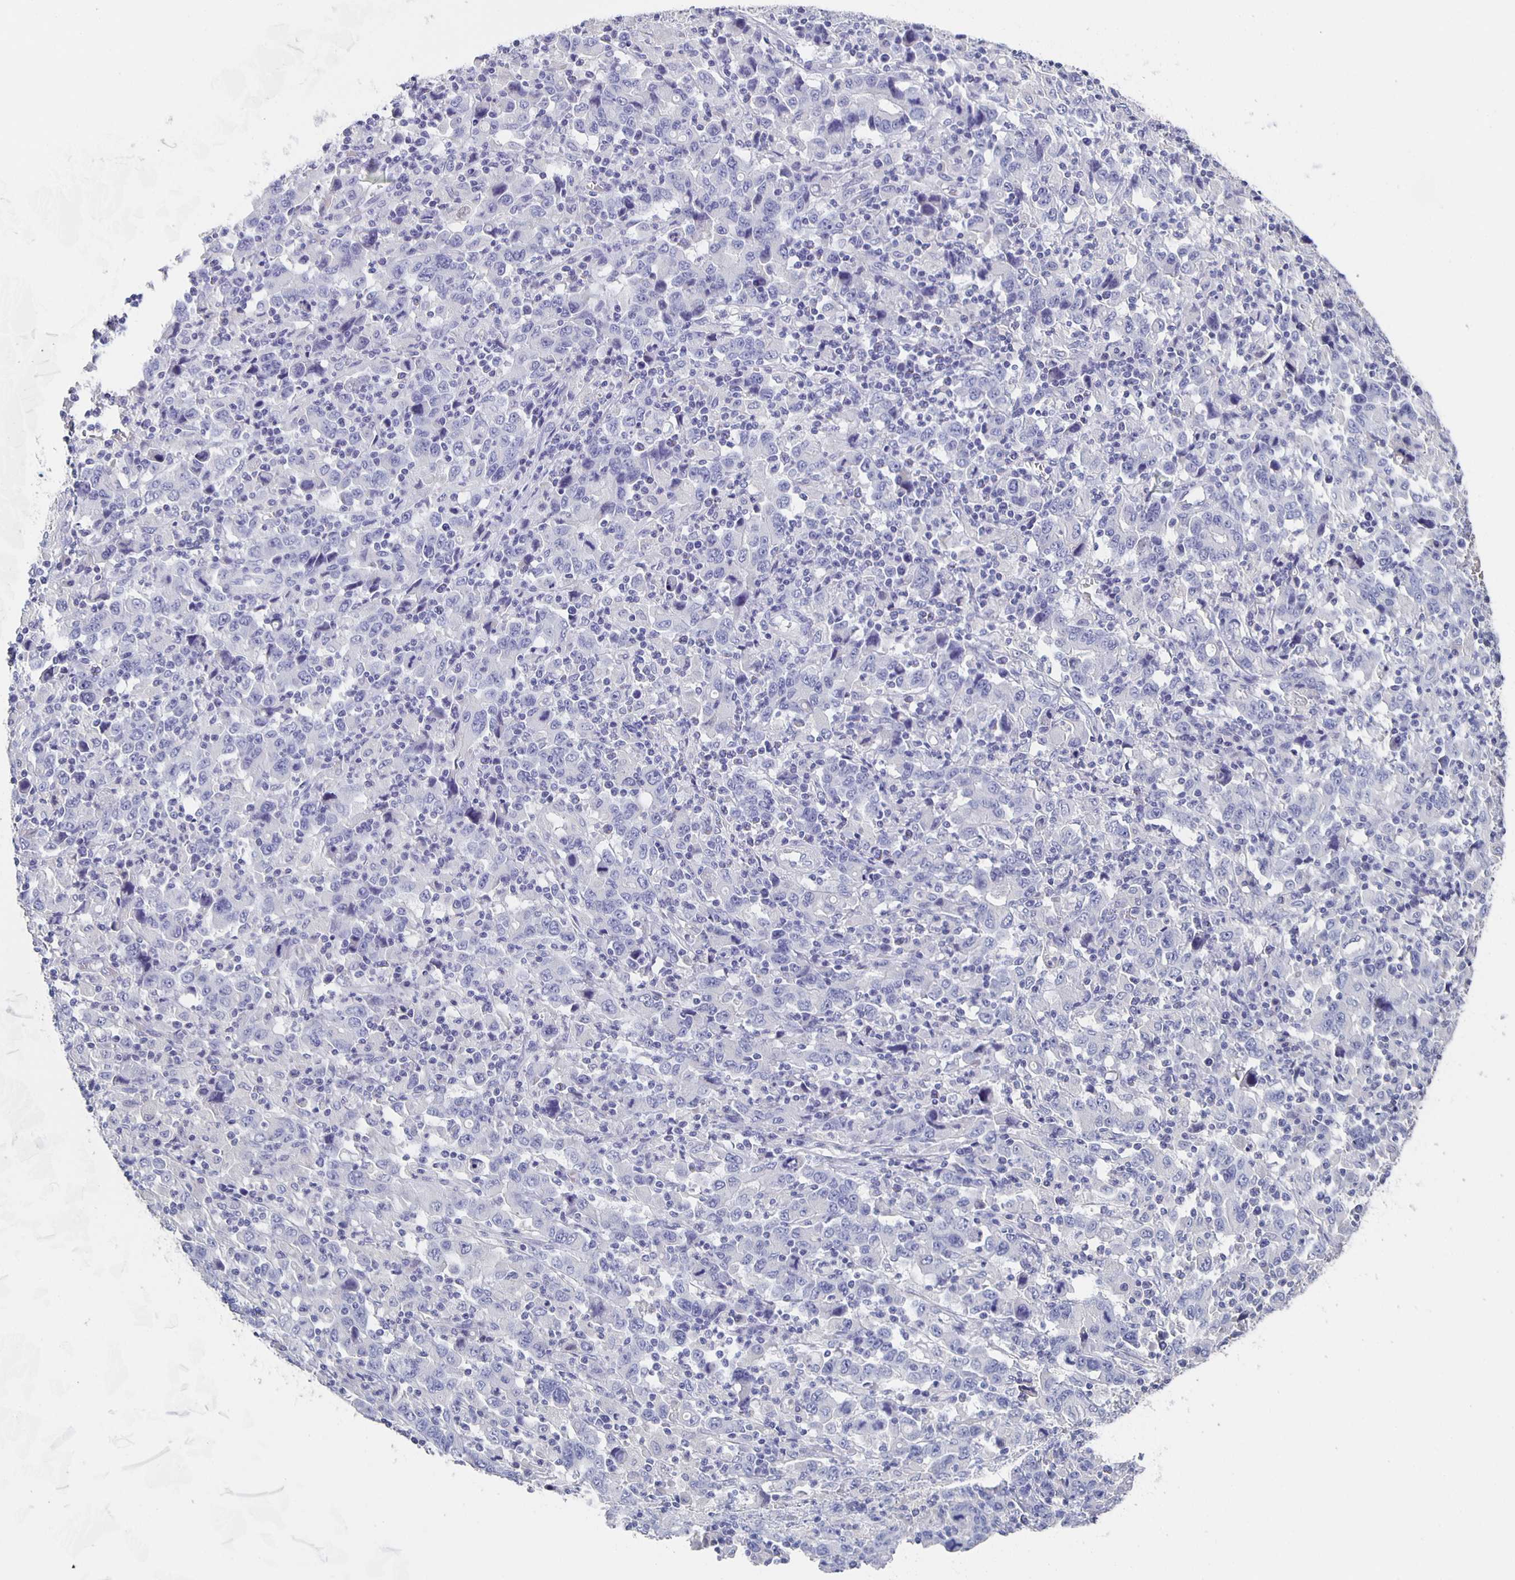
{"staining": {"intensity": "negative", "quantity": "none", "location": "none"}, "tissue": "stomach cancer", "cell_type": "Tumor cells", "image_type": "cancer", "snomed": [{"axis": "morphology", "description": "Adenocarcinoma, NOS"}, {"axis": "topography", "description": "Stomach, upper"}], "caption": "This is a image of immunohistochemistry staining of stomach adenocarcinoma, which shows no staining in tumor cells.", "gene": "CACNA2D2", "patient": {"sex": "male", "age": 69}}